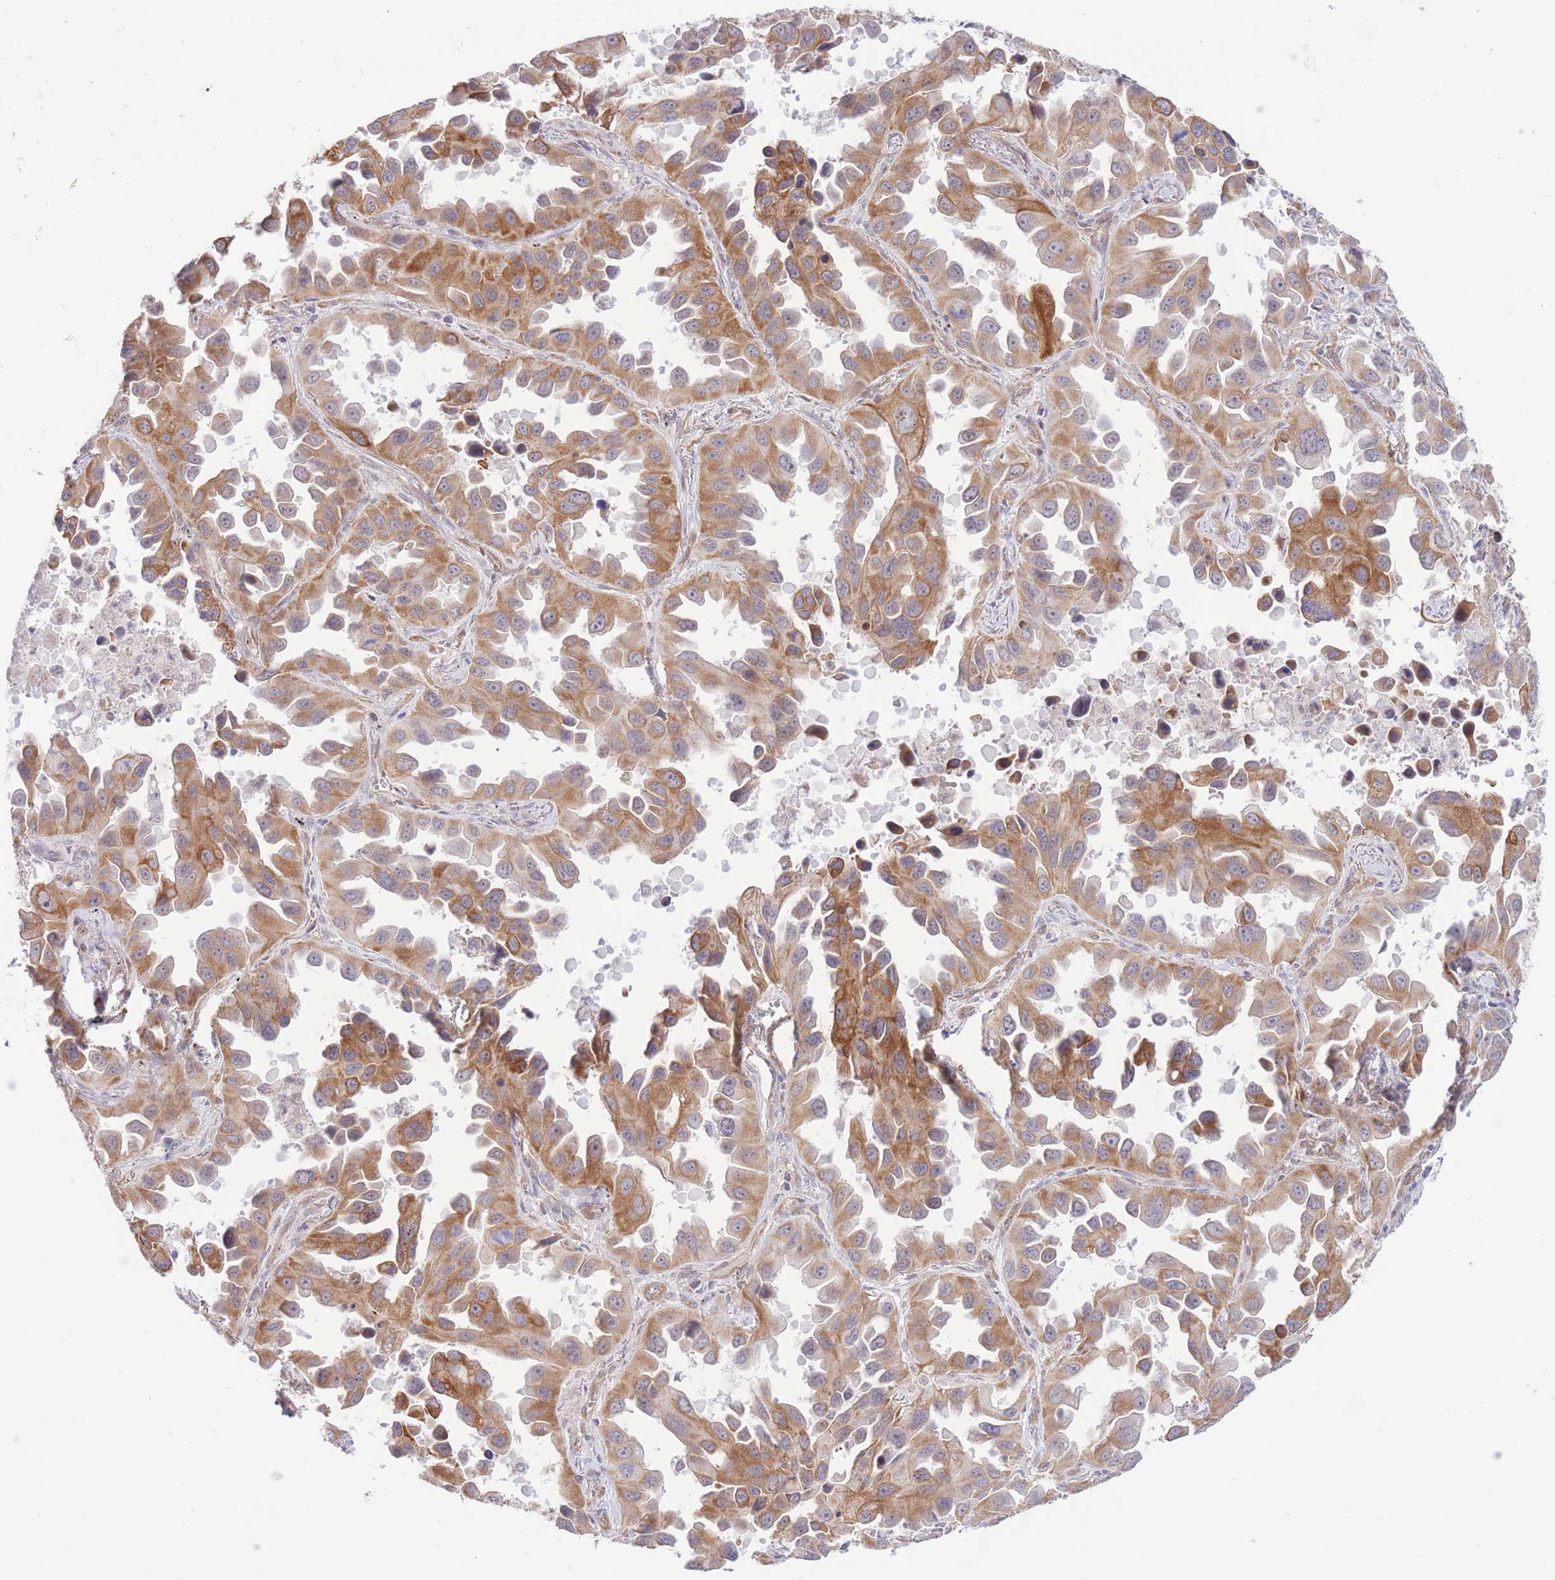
{"staining": {"intensity": "moderate", "quantity": ">75%", "location": "cytoplasmic/membranous"}, "tissue": "lung cancer", "cell_type": "Tumor cells", "image_type": "cancer", "snomed": [{"axis": "morphology", "description": "Adenocarcinoma, NOS"}, {"axis": "topography", "description": "Lung"}], "caption": "The photomicrograph reveals staining of lung cancer, revealing moderate cytoplasmic/membranous protein expression (brown color) within tumor cells. (DAB IHC, brown staining for protein, blue staining for nuclei).", "gene": "MRPS31", "patient": {"sex": "male", "age": 66}}